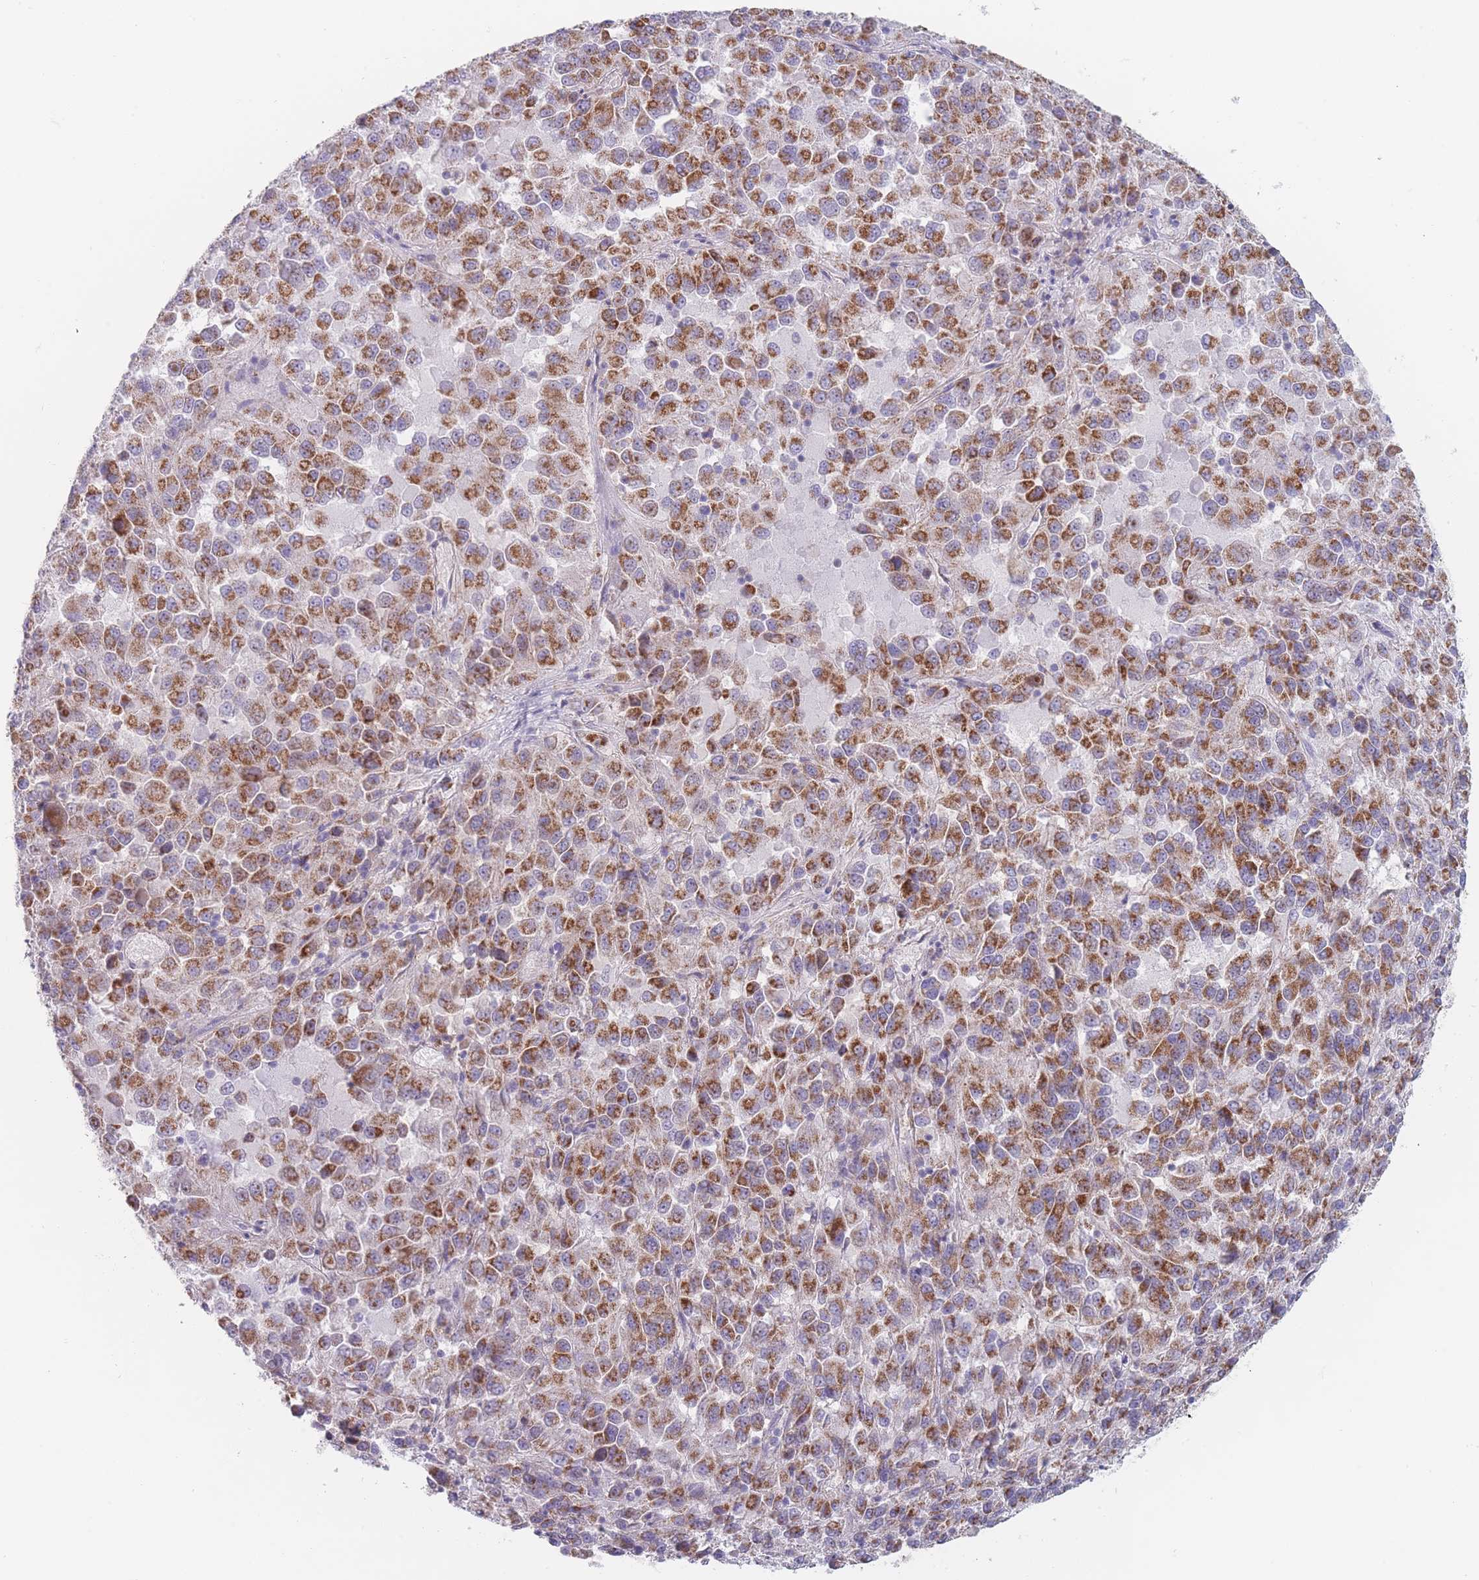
{"staining": {"intensity": "strong", "quantity": ">75%", "location": "cytoplasmic/membranous"}, "tissue": "melanoma", "cell_type": "Tumor cells", "image_type": "cancer", "snomed": [{"axis": "morphology", "description": "Malignant melanoma, Metastatic site"}, {"axis": "topography", "description": "Lung"}], "caption": "Immunohistochemical staining of human malignant melanoma (metastatic site) displays high levels of strong cytoplasmic/membranous expression in approximately >75% of tumor cells. (brown staining indicates protein expression, while blue staining denotes nuclei).", "gene": "MRPS14", "patient": {"sex": "male", "age": 64}}